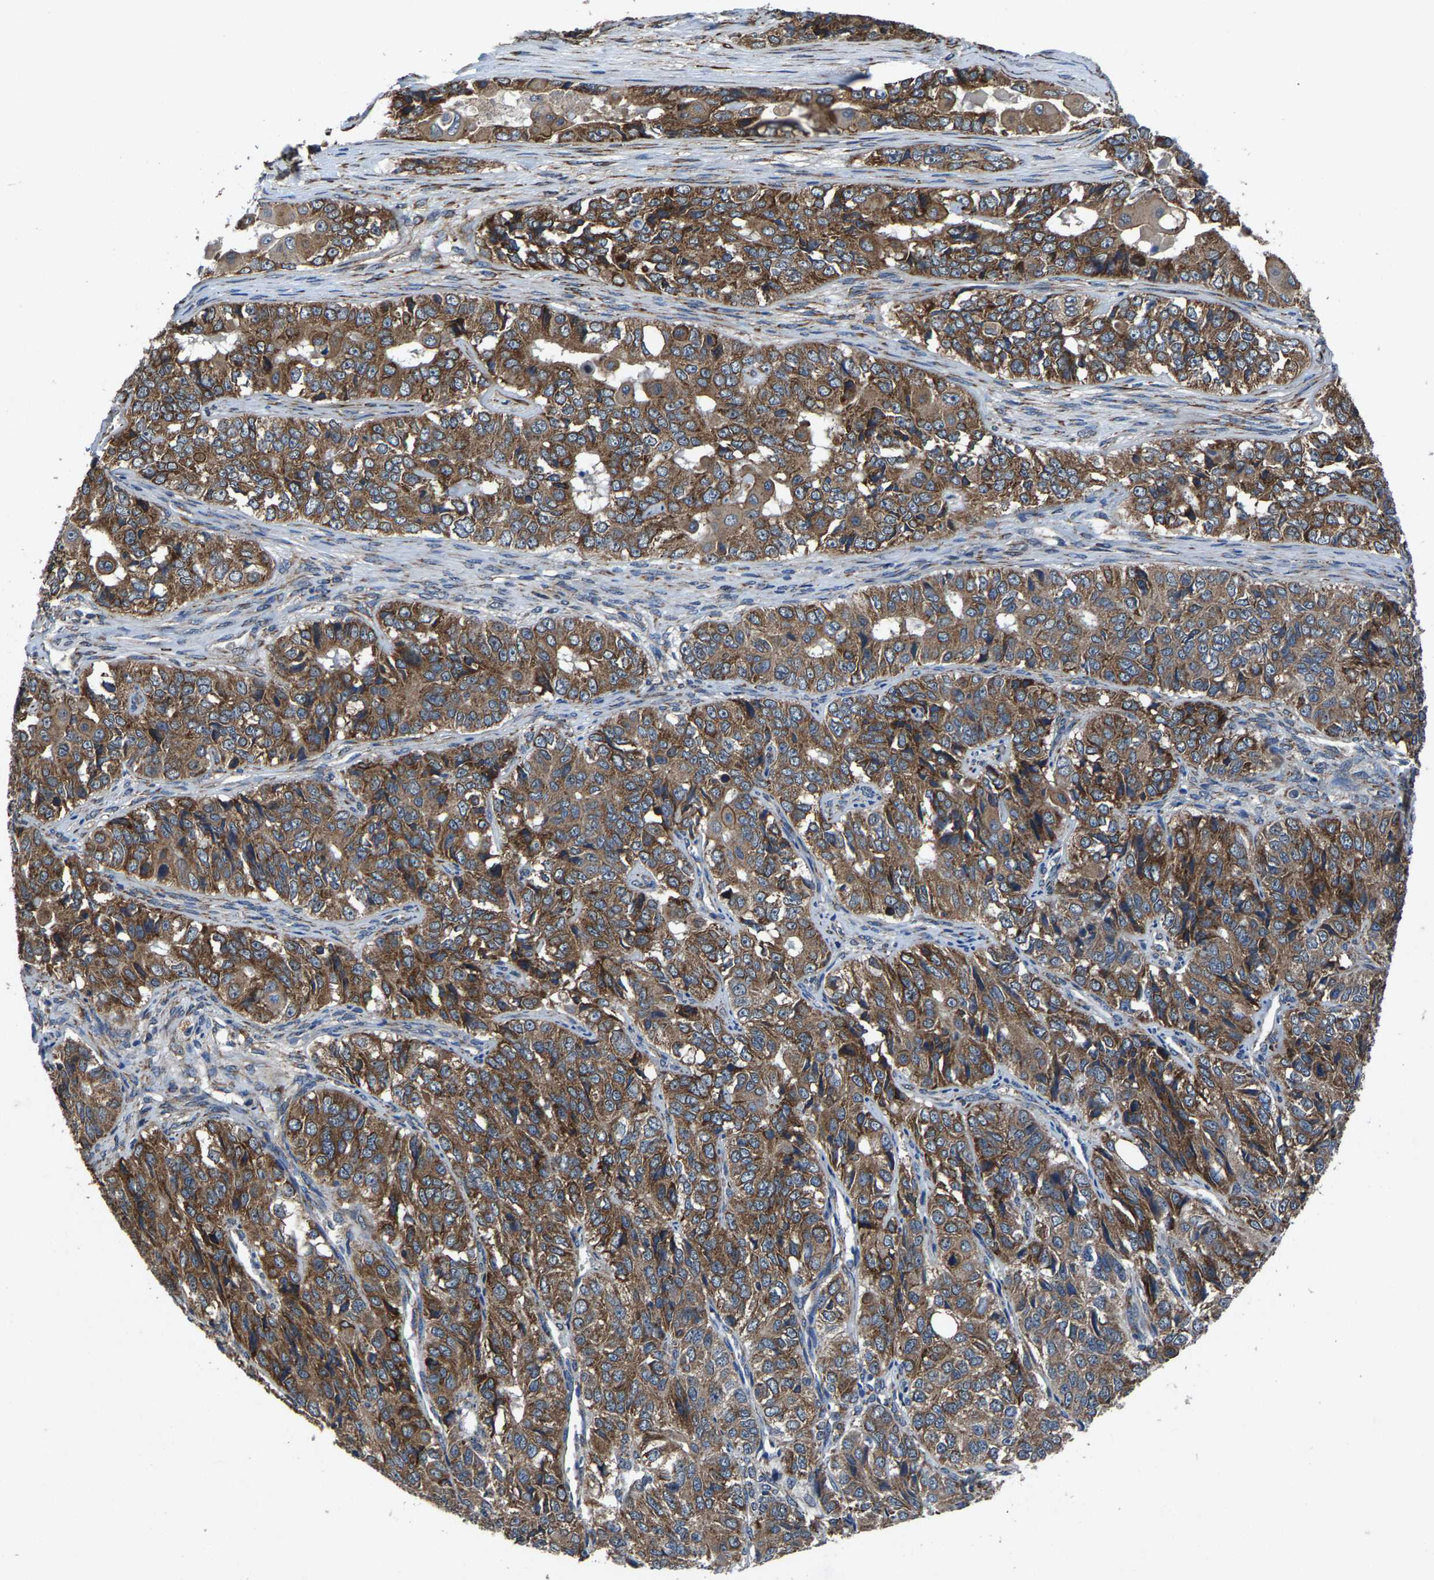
{"staining": {"intensity": "moderate", "quantity": ">75%", "location": "cytoplasmic/membranous"}, "tissue": "ovarian cancer", "cell_type": "Tumor cells", "image_type": "cancer", "snomed": [{"axis": "morphology", "description": "Carcinoma, endometroid"}, {"axis": "topography", "description": "Ovary"}], "caption": "Approximately >75% of tumor cells in endometroid carcinoma (ovarian) display moderate cytoplasmic/membranous protein expression as visualized by brown immunohistochemical staining.", "gene": "PDP1", "patient": {"sex": "female", "age": 51}}